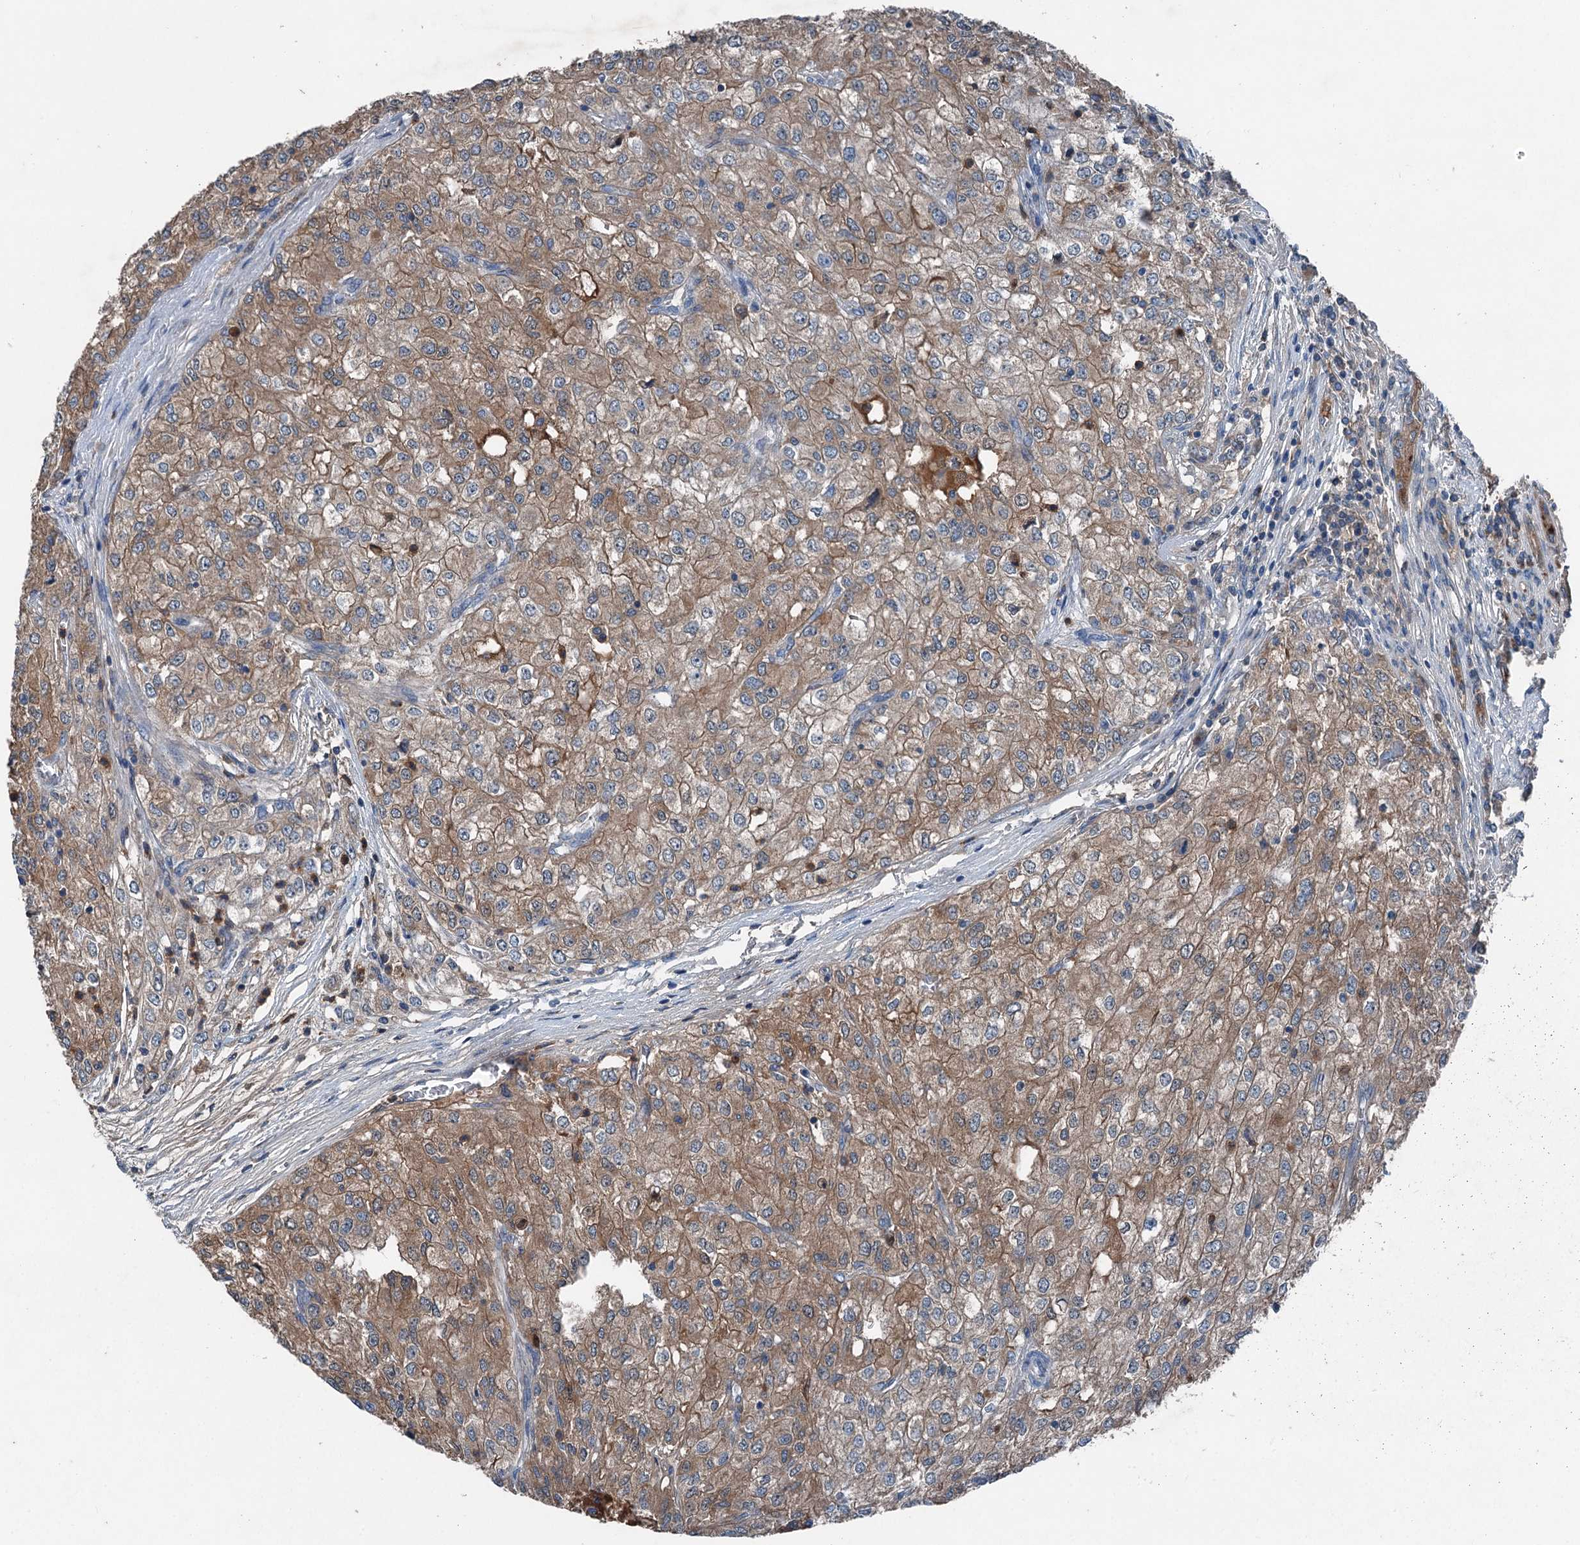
{"staining": {"intensity": "moderate", "quantity": ">75%", "location": "cytoplasmic/membranous"}, "tissue": "renal cancer", "cell_type": "Tumor cells", "image_type": "cancer", "snomed": [{"axis": "morphology", "description": "Adenocarcinoma, NOS"}, {"axis": "topography", "description": "Kidney"}], "caption": "Renal cancer stained for a protein (brown) displays moderate cytoplasmic/membranous positive positivity in about >75% of tumor cells.", "gene": "PDSS1", "patient": {"sex": "female", "age": 54}}